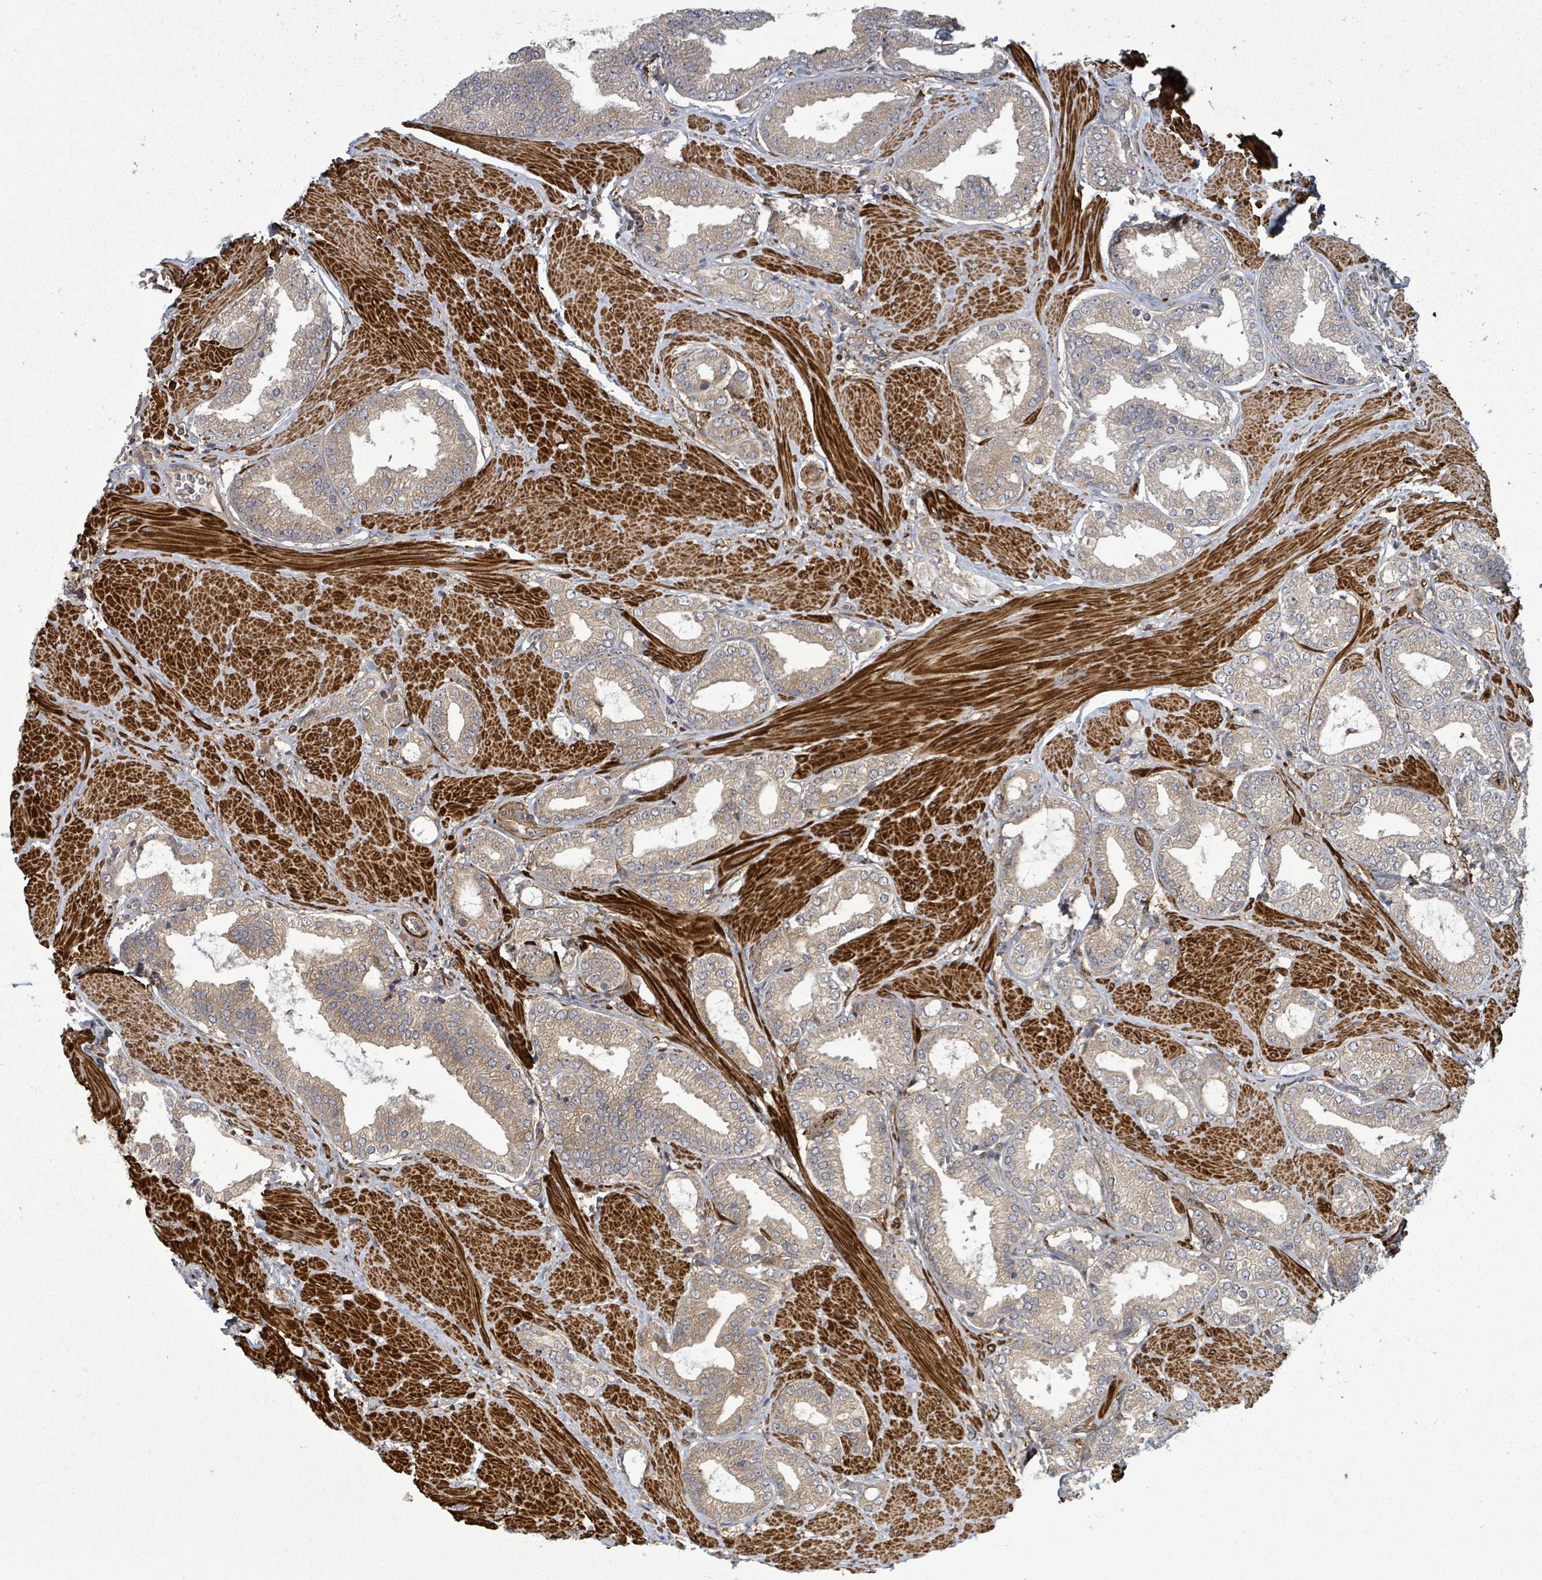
{"staining": {"intensity": "weak", "quantity": "25%-75%", "location": "cytoplasmic/membranous"}, "tissue": "prostate cancer", "cell_type": "Tumor cells", "image_type": "cancer", "snomed": [{"axis": "morphology", "description": "Adenocarcinoma, Low grade"}, {"axis": "topography", "description": "Prostate"}], "caption": "Protein staining of prostate cancer tissue displays weak cytoplasmic/membranous positivity in approximately 25%-75% of tumor cells.", "gene": "MAP3K6", "patient": {"sex": "male", "age": 42}}